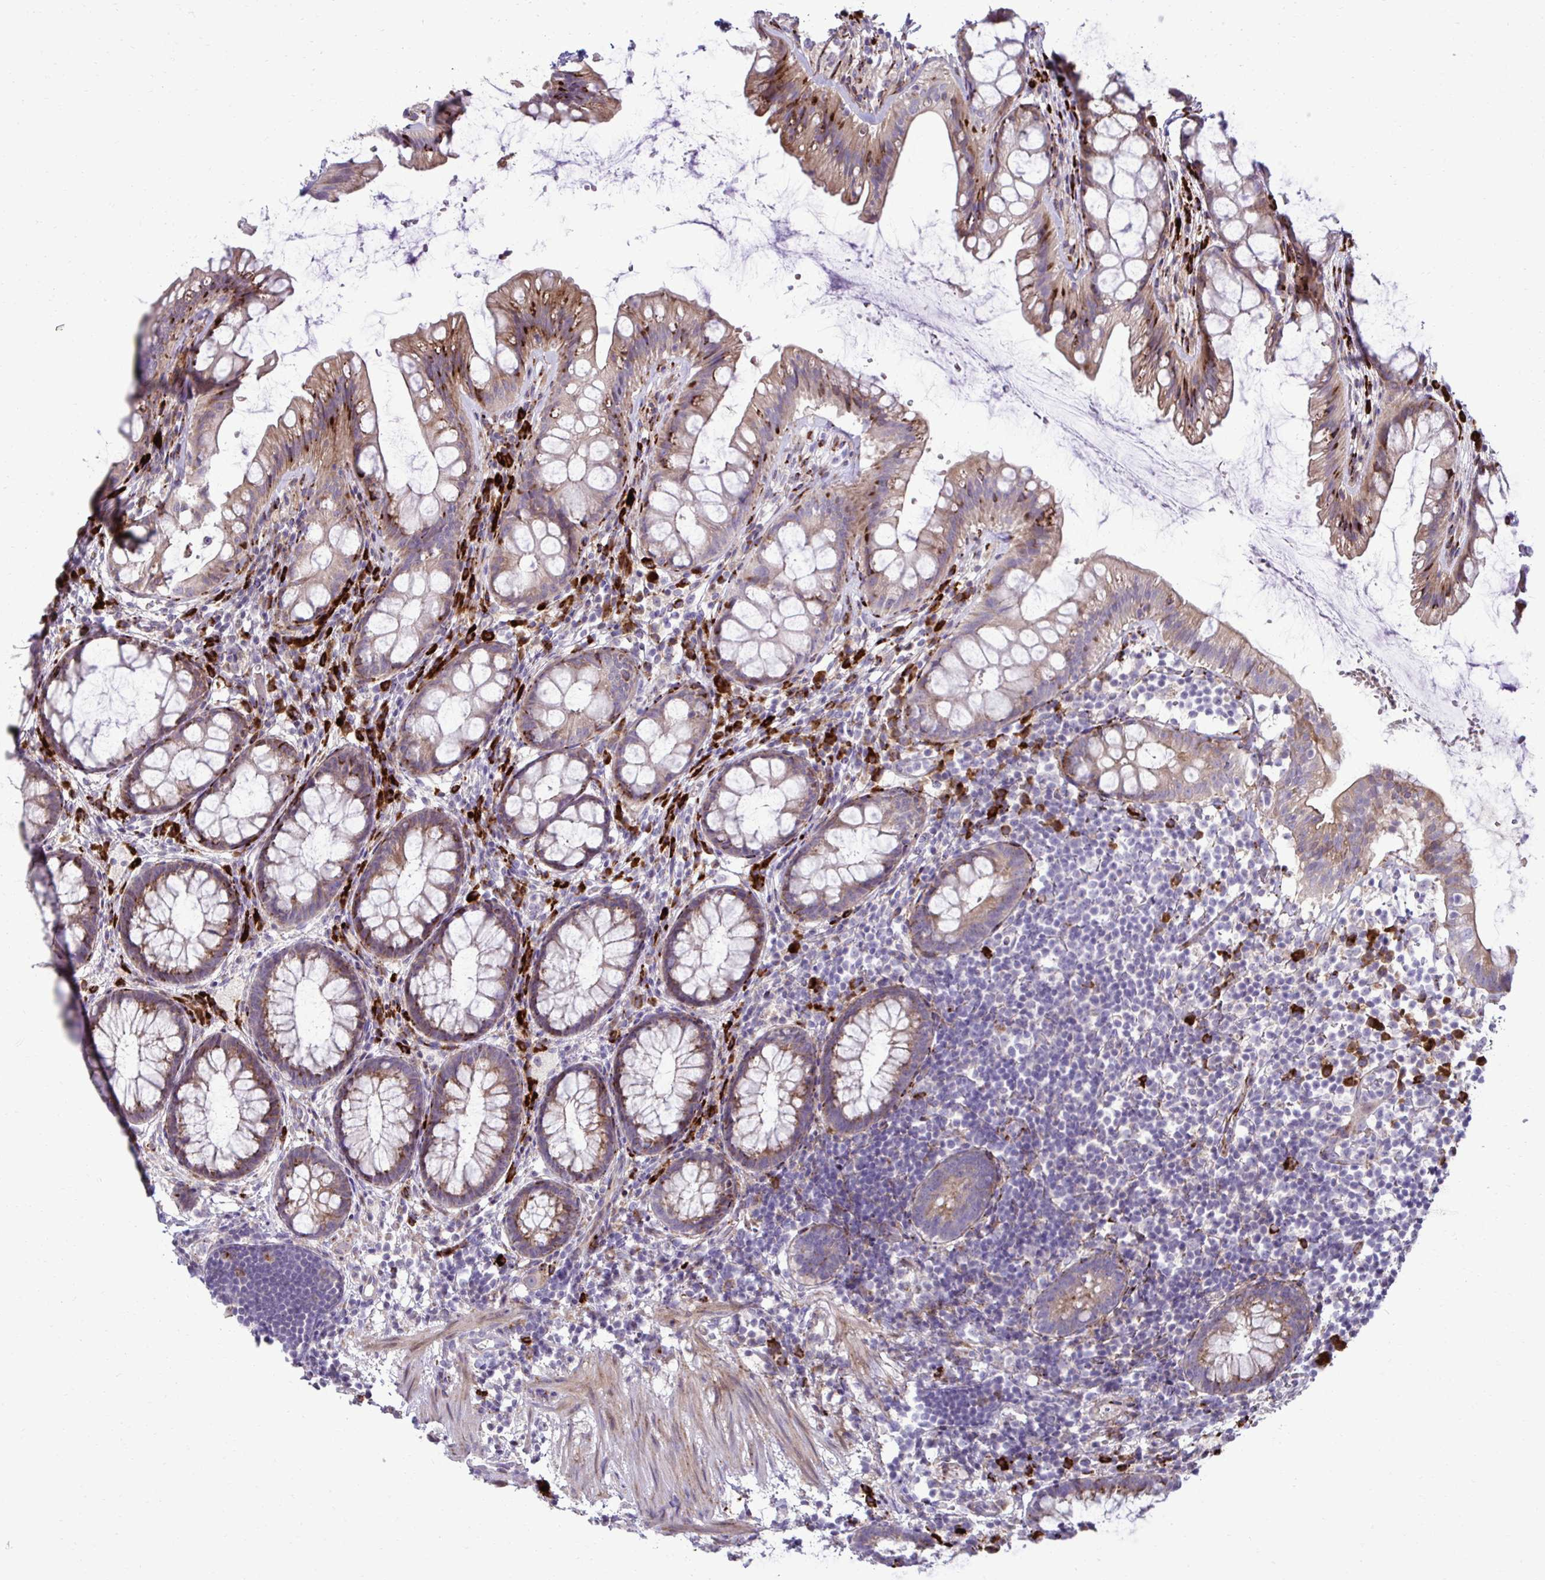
{"staining": {"intensity": "moderate", "quantity": ">75%", "location": "cytoplasmic/membranous"}, "tissue": "rectum", "cell_type": "Glandular cells", "image_type": "normal", "snomed": [{"axis": "morphology", "description": "Normal tissue, NOS"}, {"axis": "topography", "description": "Rectum"}], "caption": "Immunohistochemical staining of normal human rectum reveals medium levels of moderate cytoplasmic/membranous staining in about >75% of glandular cells.", "gene": "LIMS1", "patient": {"sex": "female", "age": 62}}